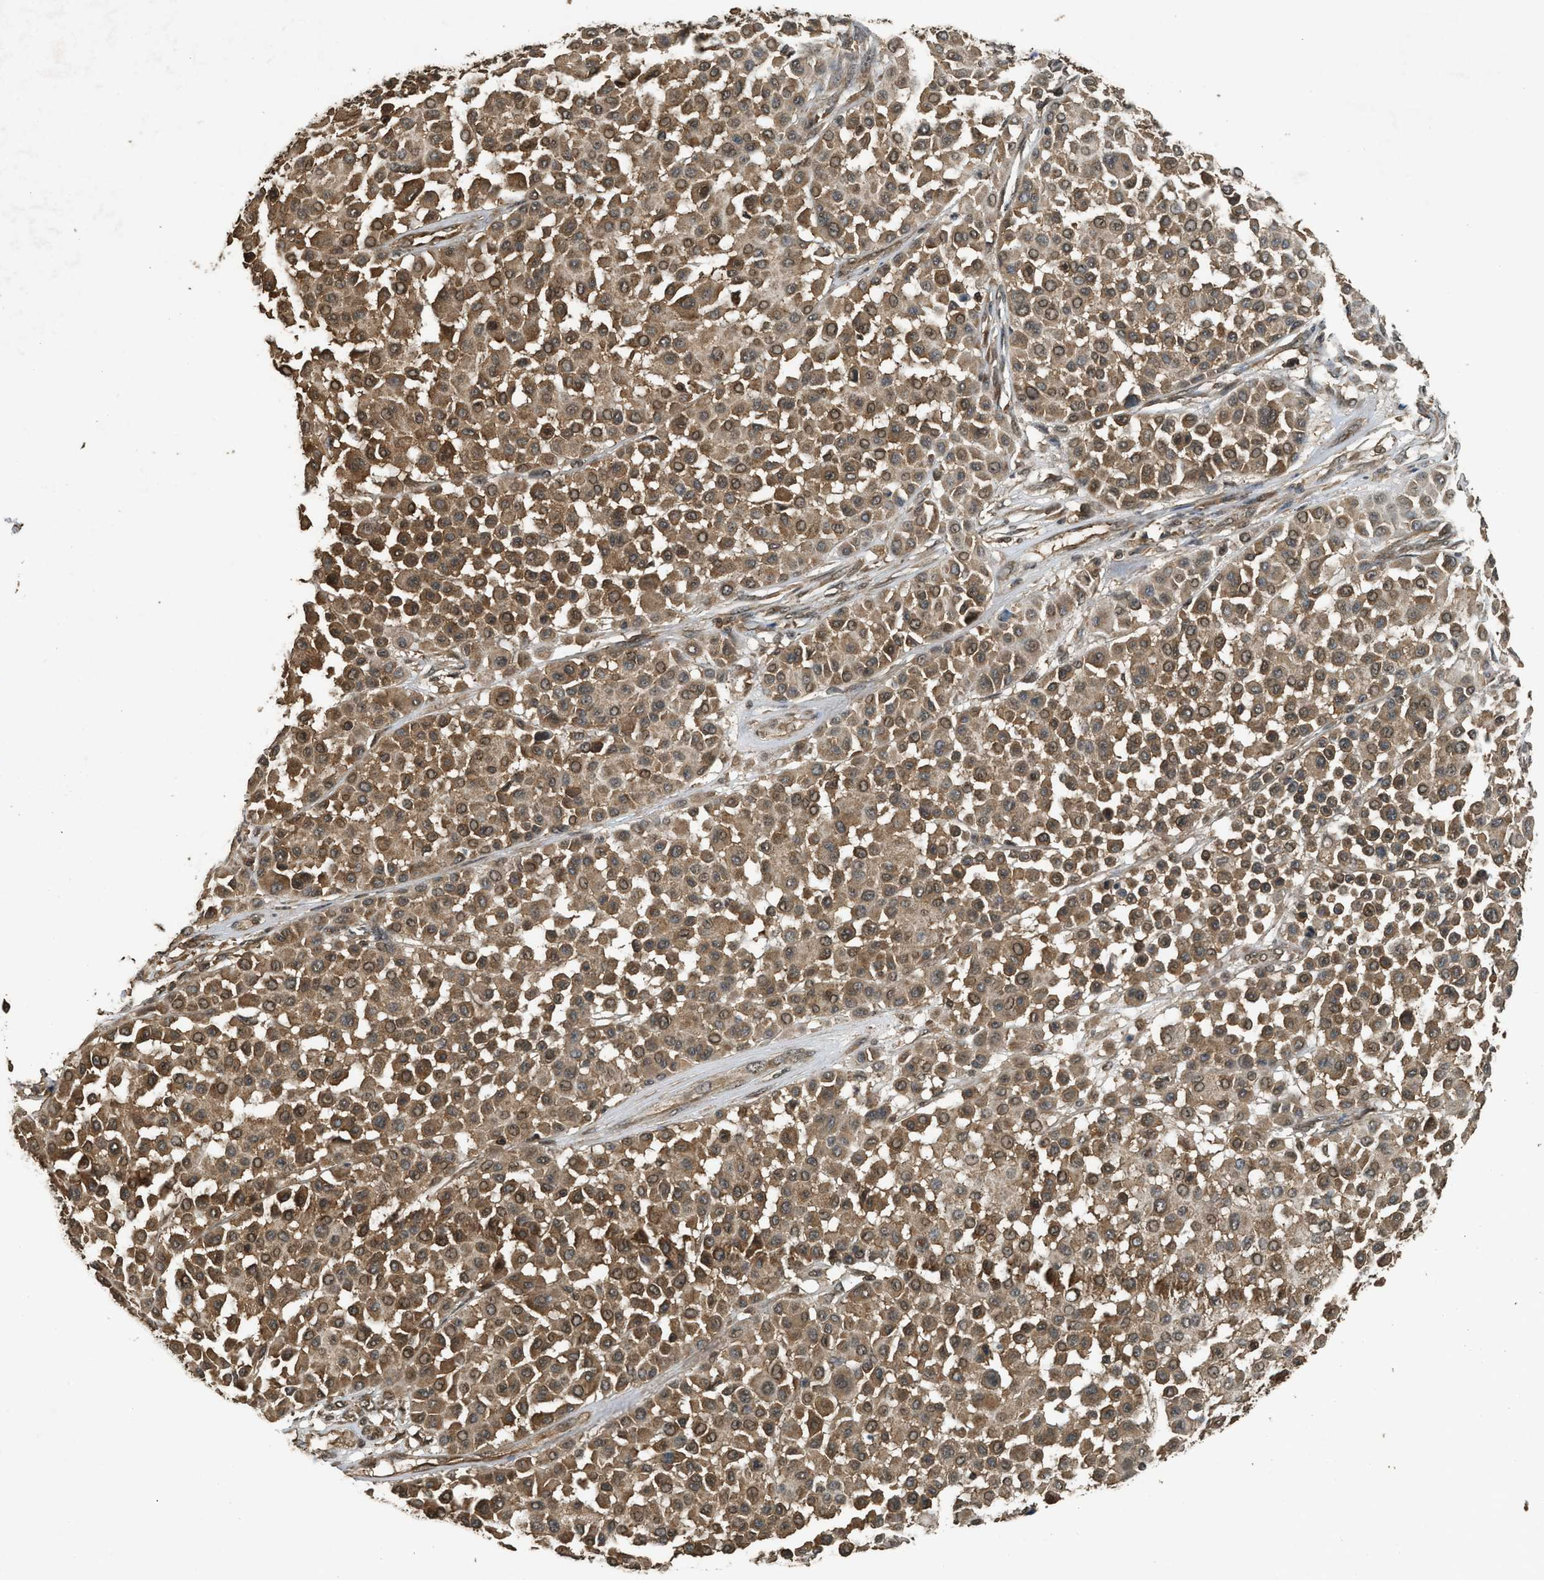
{"staining": {"intensity": "moderate", "quantity": ">75%", "location": "cytoplasmic/membranous"}, "tissue": "melanoma", "cell_type": "Tumor cells", "image_type": "cancer", "snomed": [{"axis": "morphology", "description": "Malignant melanoma, Metastatic site"}, {"axis": "topography", "description": "Soft tissue"}], "caption": "Immunohistochemical staining of malignant melanoma (metastatic site) demonstrates medium levels of moderate cytoplasmic/membranous positivity in about >75% of tumor cells. The staining is performed using DAB brown chromogen to label protein expression. The nuclei are counter-stained blue using hematoxylin.", "gene": "MYBL2", "patient": {"sex": "male", "age": 41}}